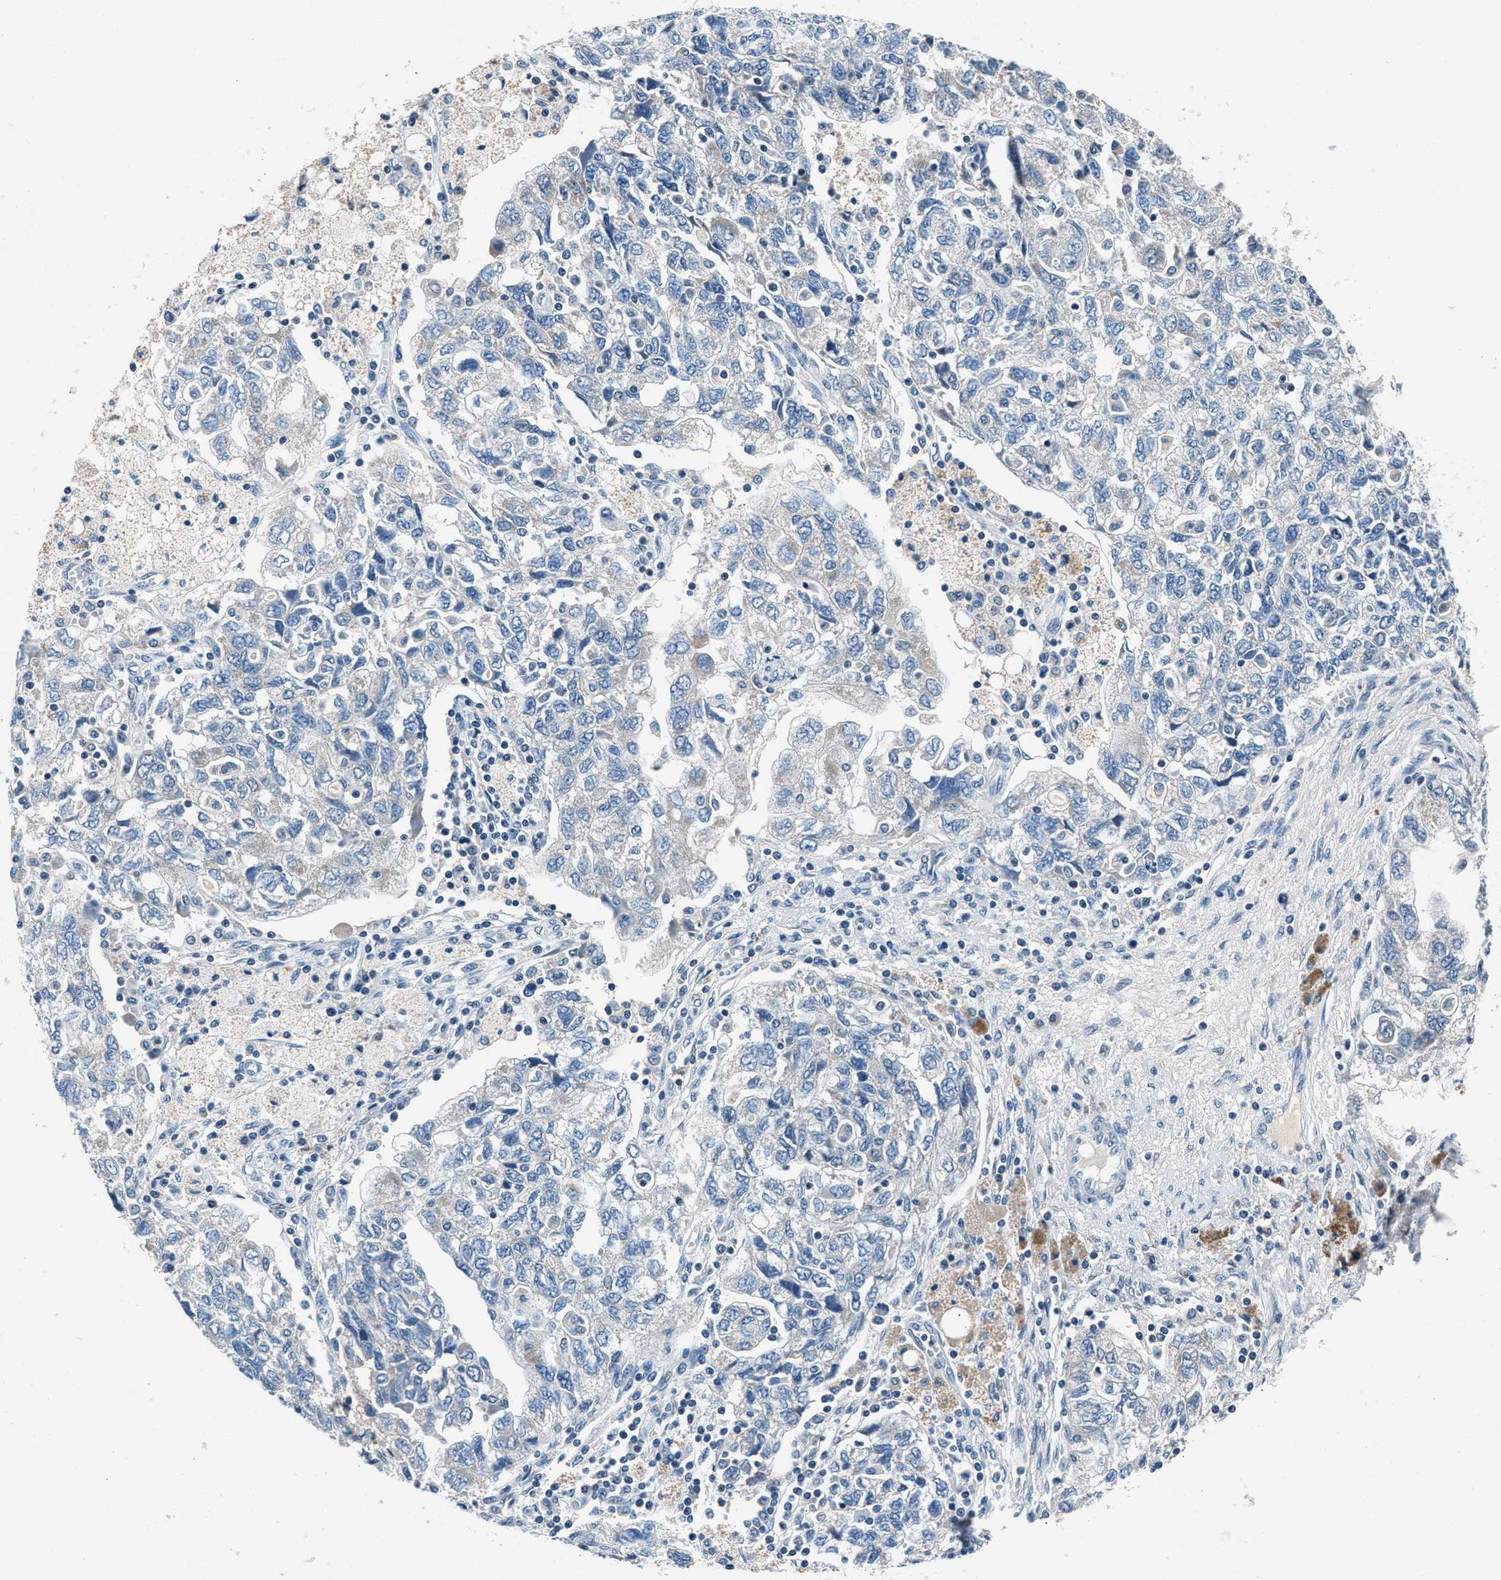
{"staining": {"intensity": "negative", "quantity": "none", "location": "none"}, "tissue": "ovarian cancer", "cell_type": "Tumor cells", "image_type": "cancer", "snomed": [{"axis": "morphology", "description": "Carcinoma, NOS"}, {"axis": "morphology", "description": "Cystadenocarcinoma, serous, NOS"}, {"axis": "topography", "description": "Ovary"}], "caption": "Carcinoma (ovarian) stained for a protein using immunohistochemistry displays no expression tumor cells.", "gene": "DENND6B", "patient": {"sex": "female", "age": 69}}